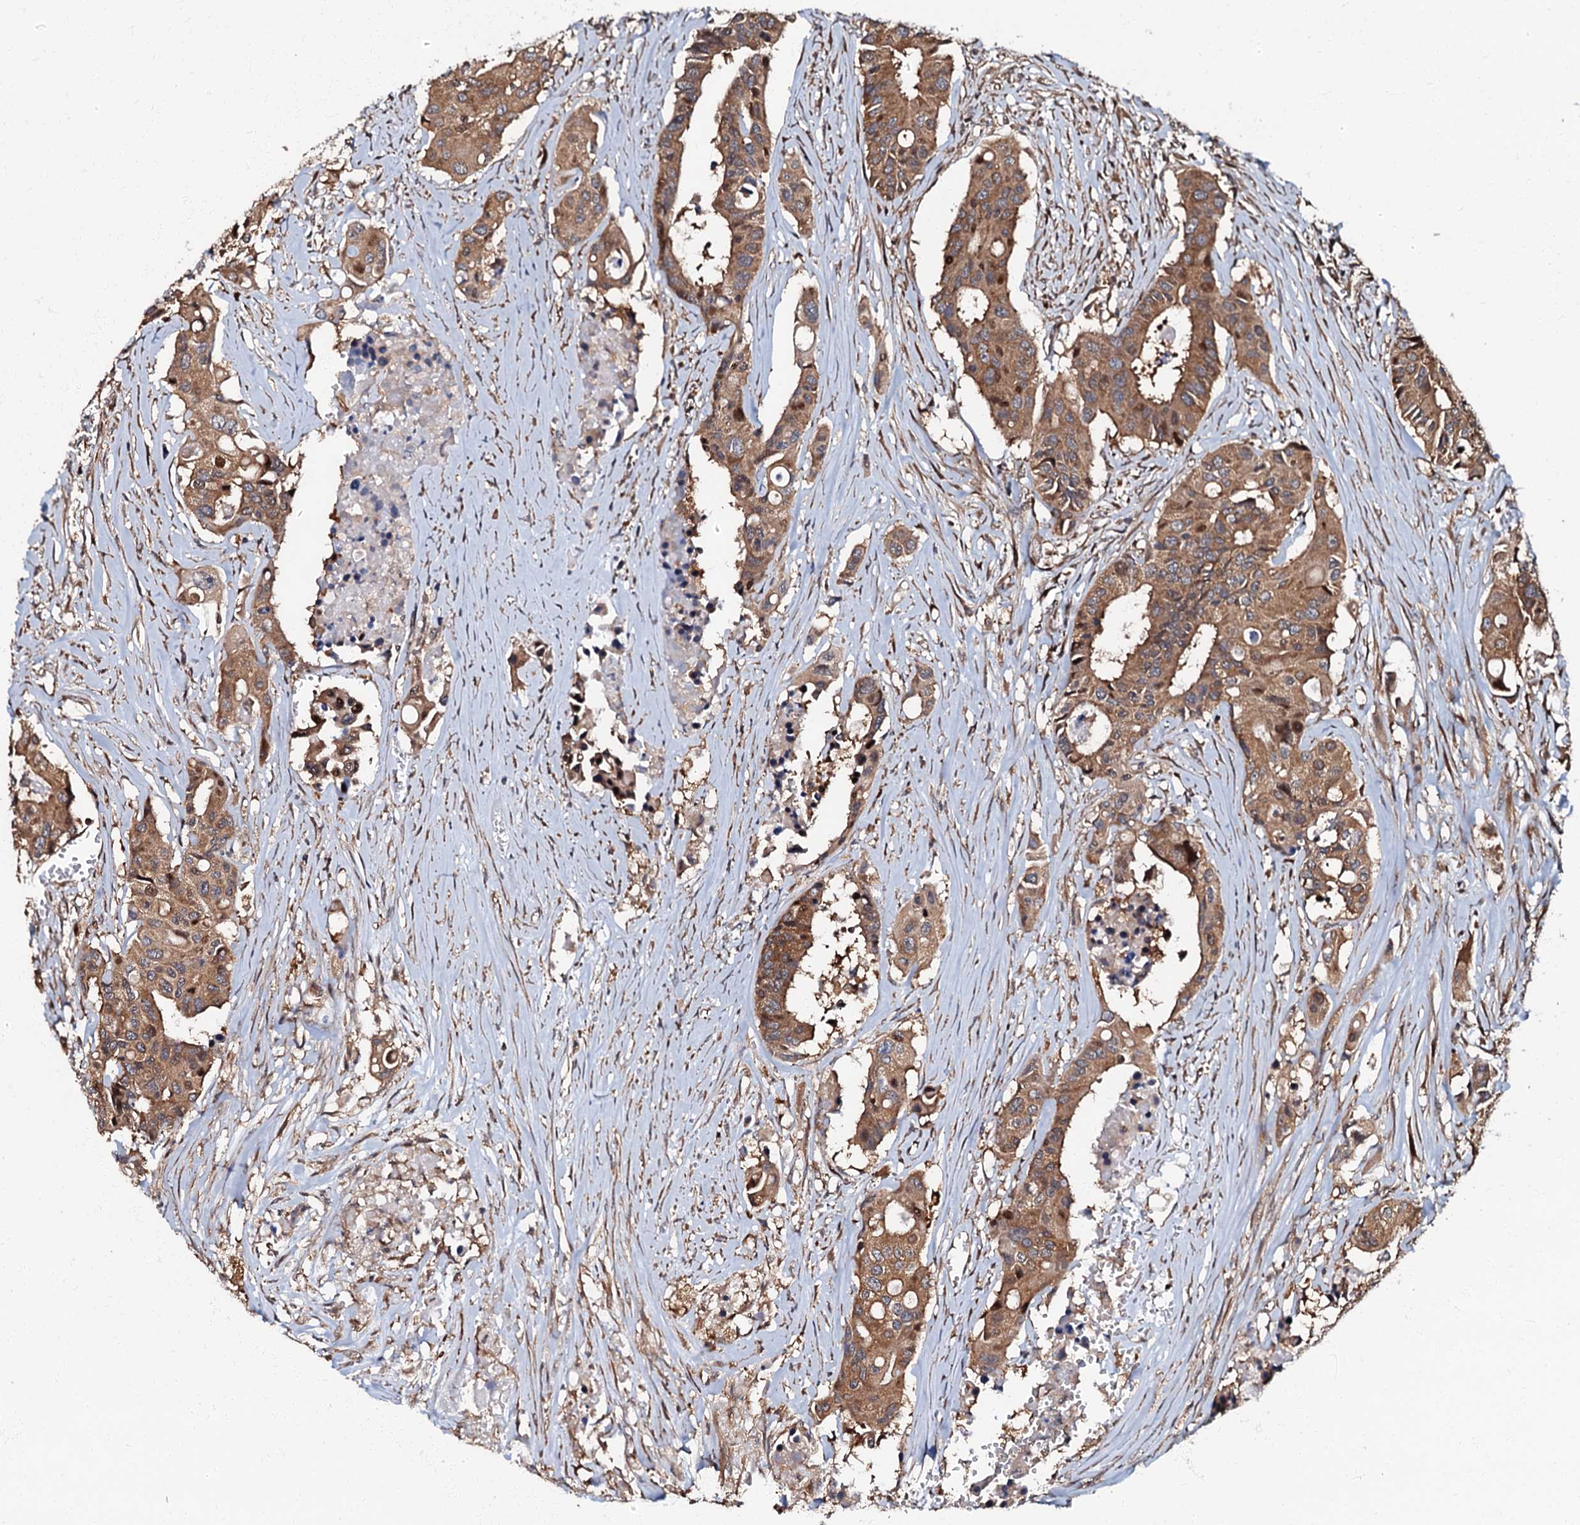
{"staining": {"intensity": "moderate", "quantity": ">75%", "location": "cytoplasmic/membranous"}, "tissue": "colorectal cancer", "cell_type": "Tumor cells", "image_type": "cancer", "snomed": [{"axis": "morphology", "description": "Adenocarcinoma, NOS"}, {"axis": "topography", "description": "Colon"}], "caption": "Protein staining of colorectal cancer (adenocarcinoma) tissue shows moderate cytoplasmic/membranous expression in approximately >75% of tumor cells.", "gene": "OSBP", "patient": {"sex": "male", "age": 77}}